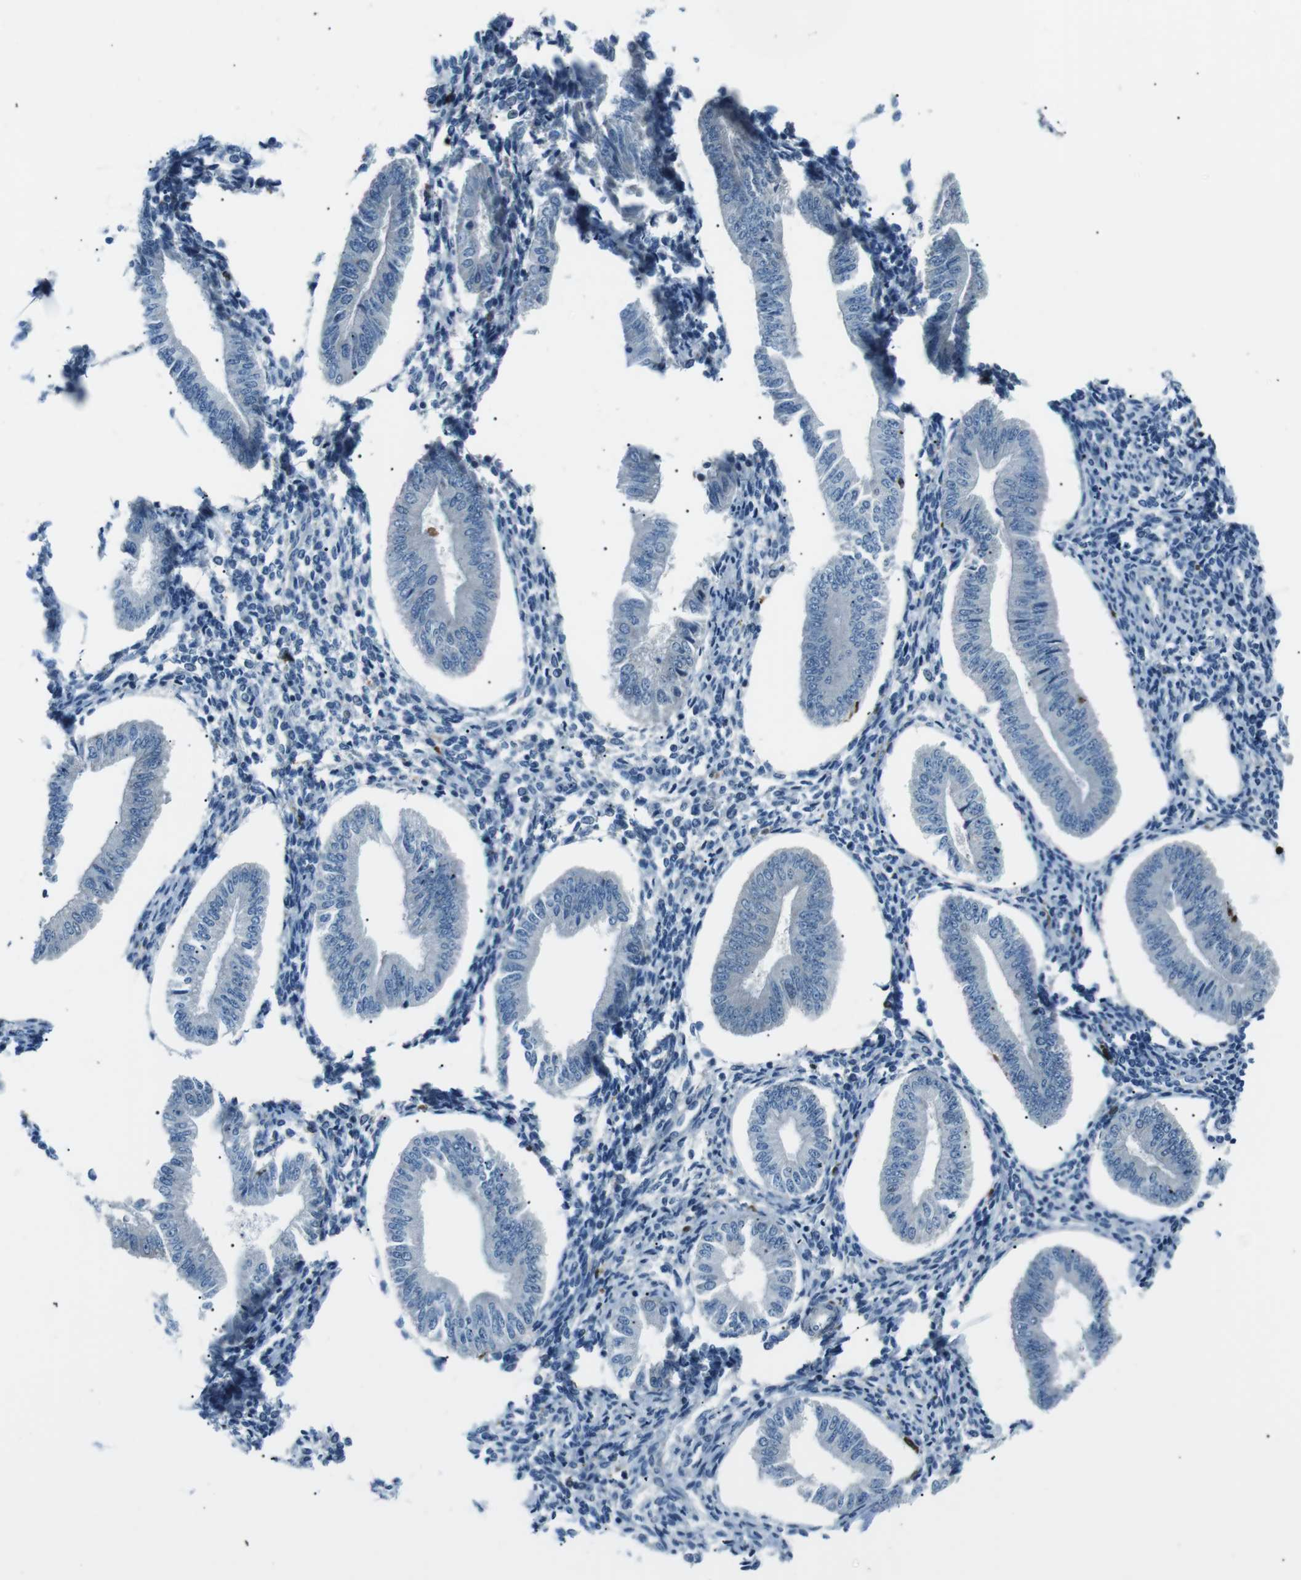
{"staining": {"intensity": "negative", "quantity": "none", "location": "none"}, "tissue": "endometrium", "cell_type": "Cells in endometrial stroma", "image_type": "normal", "snomed": [{"axis": "morphology", "description": "Normal tissue, NOS"}, {"axis": "topography", "description": "Endometrium"}], "caption": "DAB immunohistochemical staining of benign human endometrium displays no significant expression in cells in endometrial stroma.", "gene": "BLNK", "patient": {"sex": "female", "age": 50}}